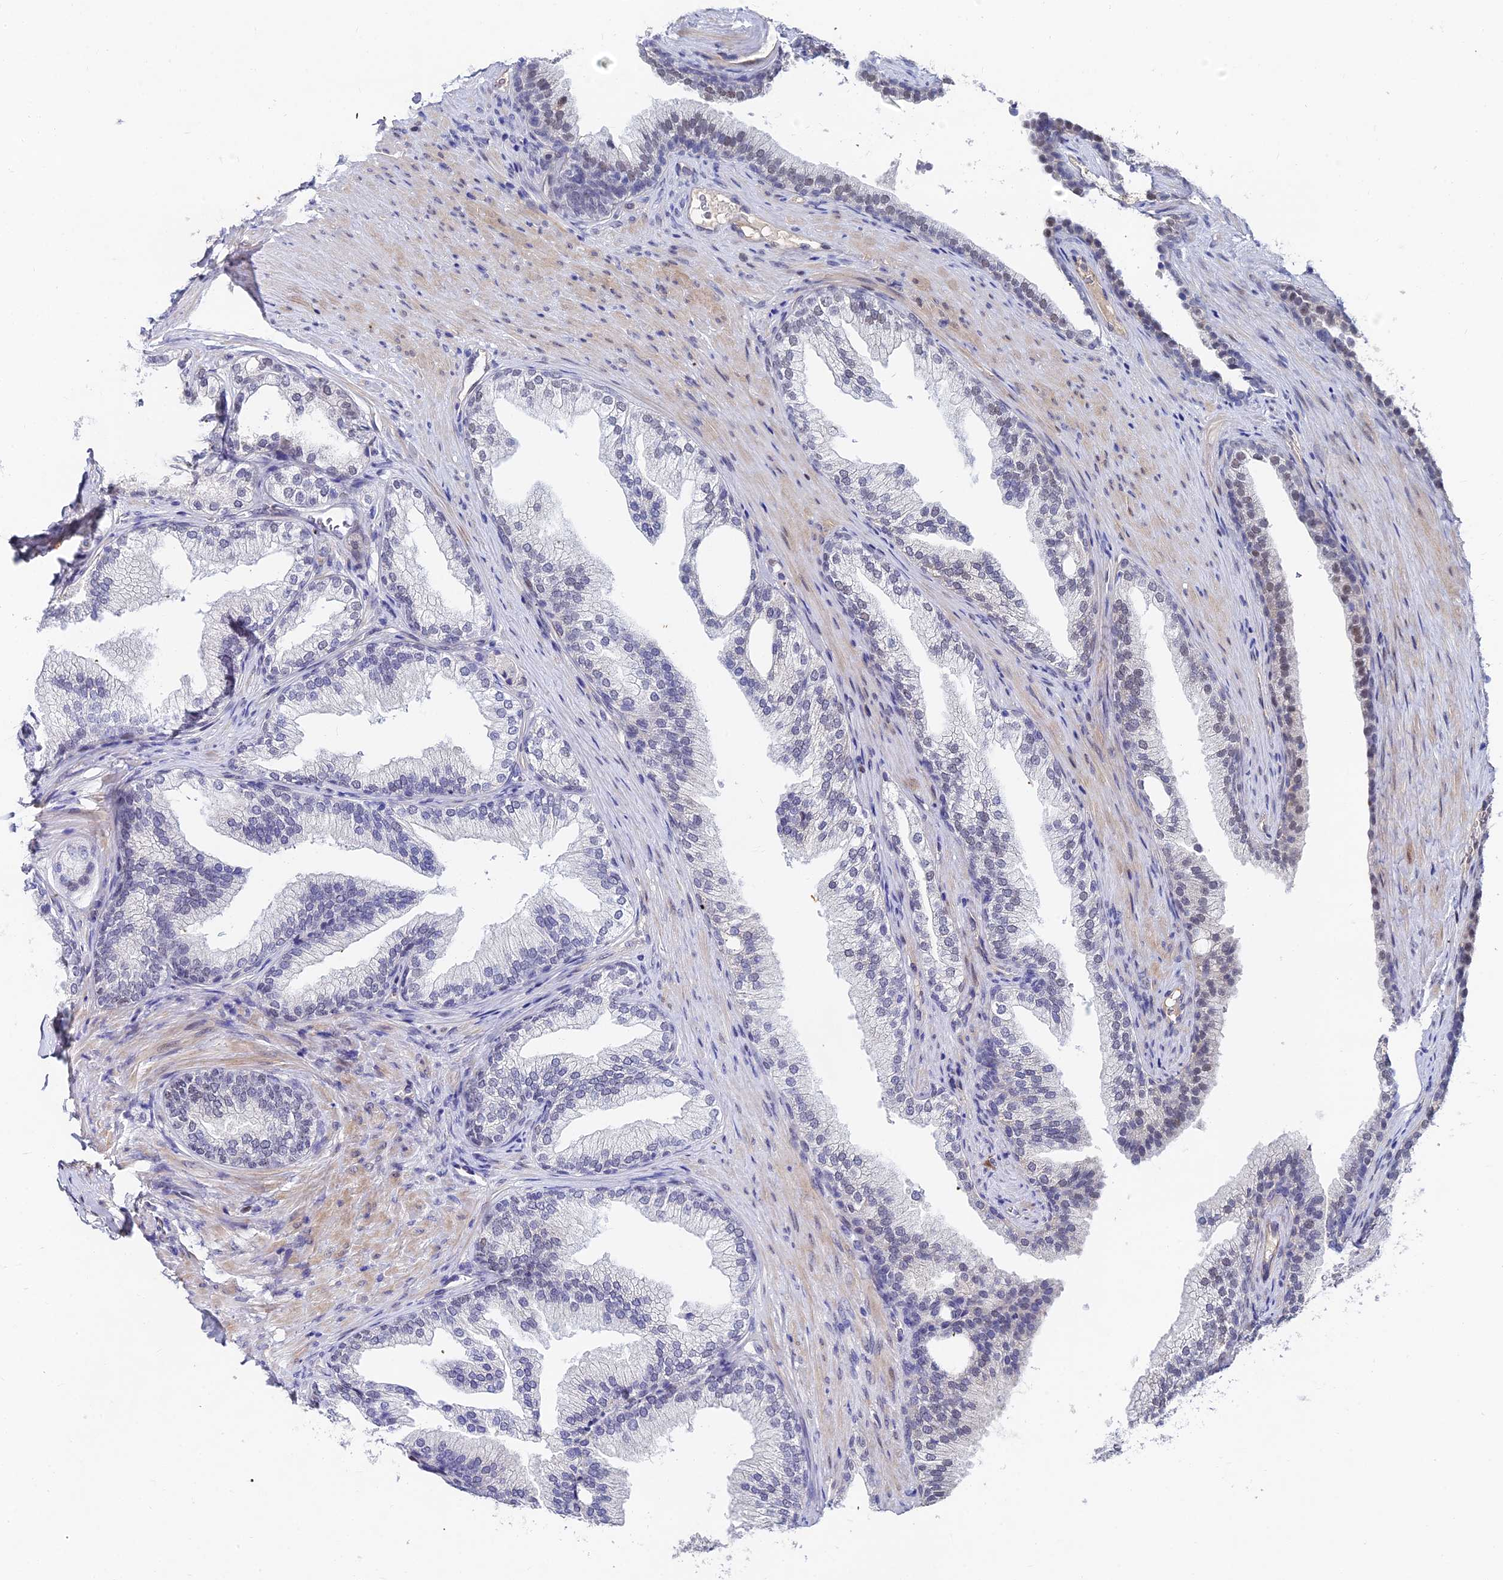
{"staining": {"intensity": "weak", "quantity": "25%-75%", "location": "nuclear"}, "tissue": "prostate", "cell_type": "Glandular cells", "image_type": "normal", "snomed": [{"axis": "morphology", "description": "Normal tissue, NOS"}, {"axis": "topography", "description": "Prostate"}], "caption": "Weak nuclear positivity for a protein is seen in about 25%-75% of glandular cells of benign prostate using immunohistochemistry.", "gene": "TRIM24", "patient": {"sex": "male", "age": 76}}